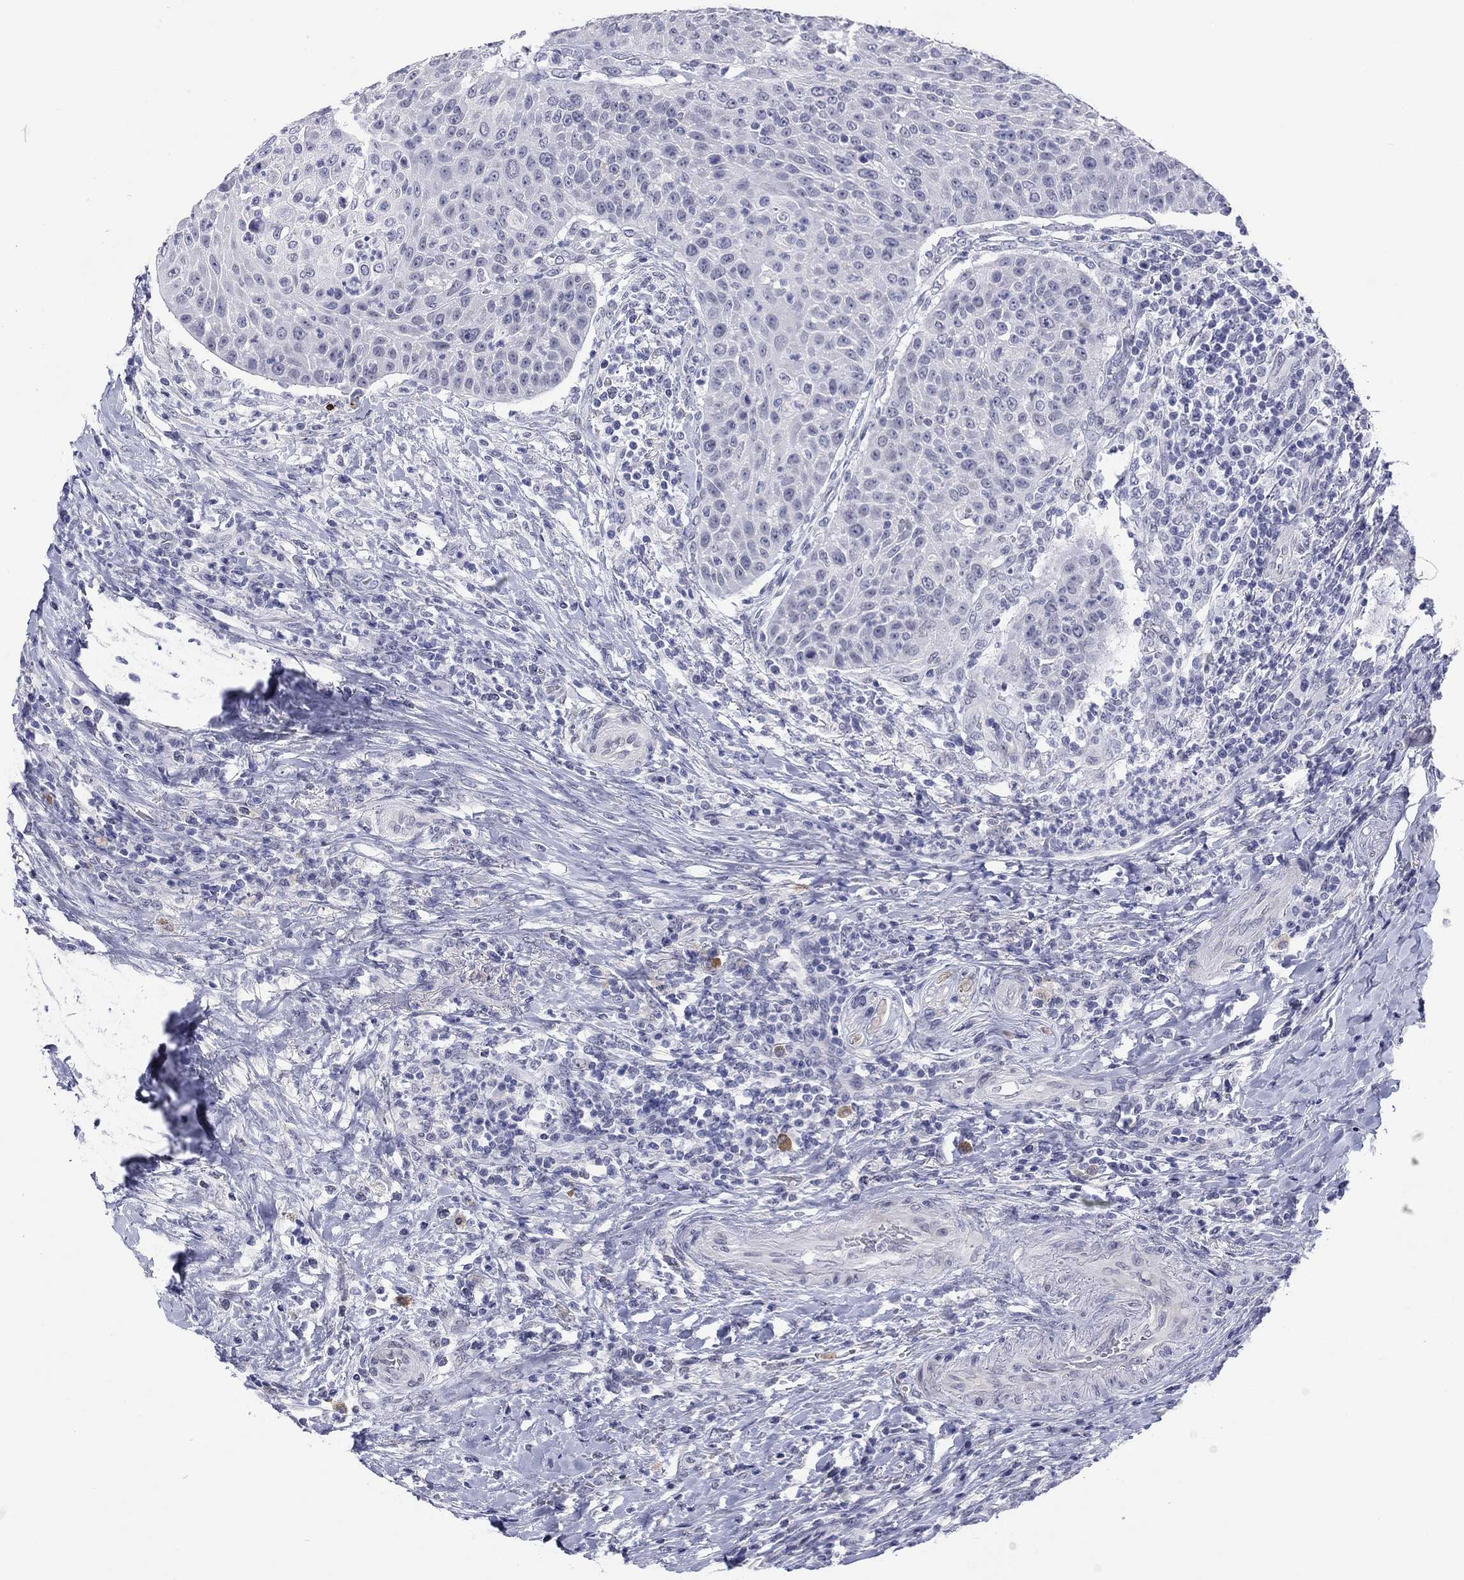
{"staining": {"intensity": "negative", "quantity": "none", "location": "none"}, "tissue": "head and neck cancer", "cell_type": "Tumor cells", "image_type": "cancer", "snomed": [{"axis": "morphology", "description": "Squamous cell carcinoma, NOS"}, {"axis": "topography", "description": "Head-Neck"}], "caption": "High power microscopy image of an immunohistochemistry histopathology image of head and neck cancer, revealing no significant expression in tumor cells.", "gene": "ECEL1", "patient": {"sex": "male", "age": 69}}